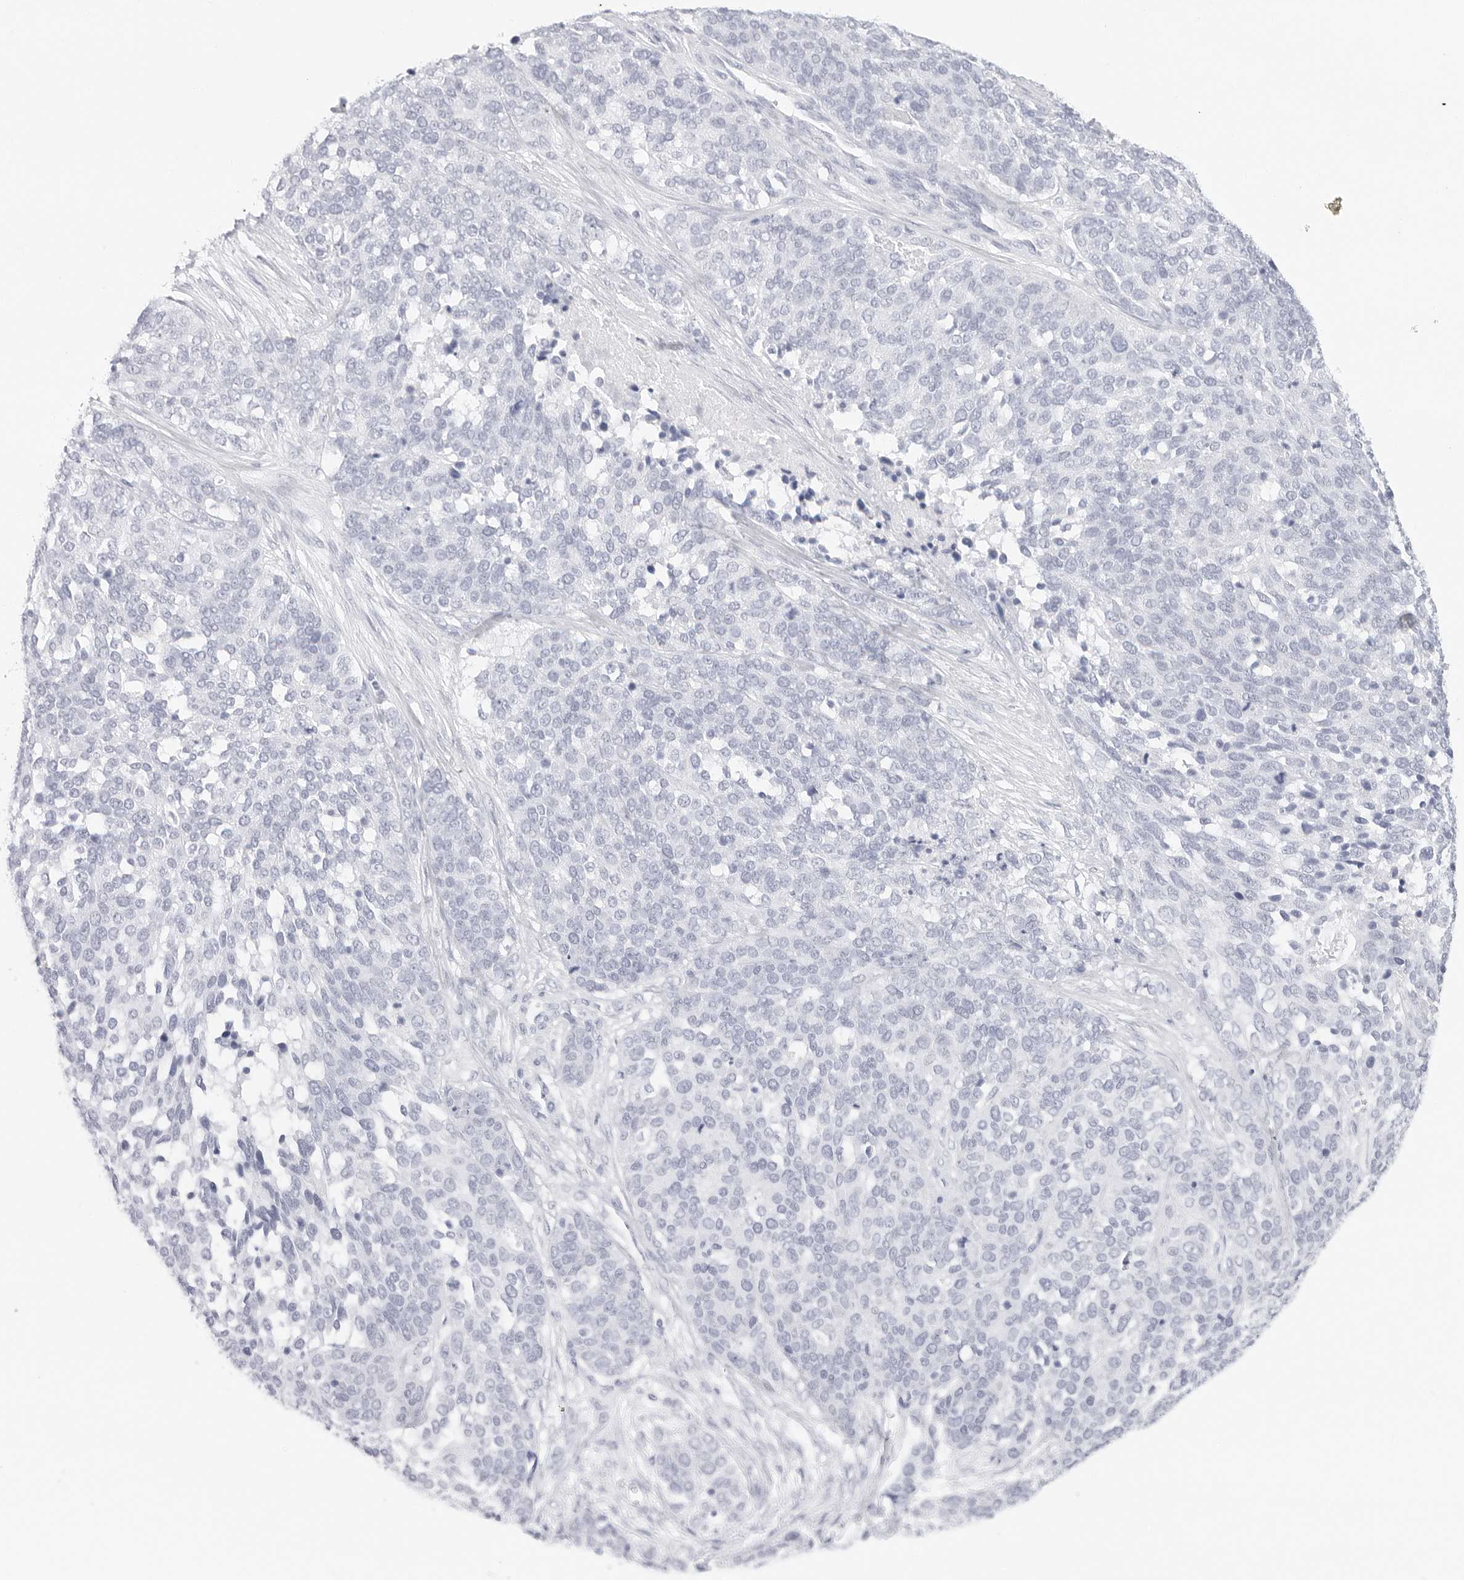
{"staining": {"intensity": "negative", "quantity": "none", "location": "none"}, "tissue": "ovarian cancer", "cell_type": "Tumor cells", "image_type": "cancer", "snomed": [{"axis": "morphology", "description": "Cystadenocarcinoma, serous, NOS"}, {"axis": "topography", "description": "Ovary"}], "caption": "Tumor cells are negative for brown protein staining in serous cystadenocarcinoma (ovarian).", "gene": "TFF2", "patient": {"sex": "female", "age": 44}}